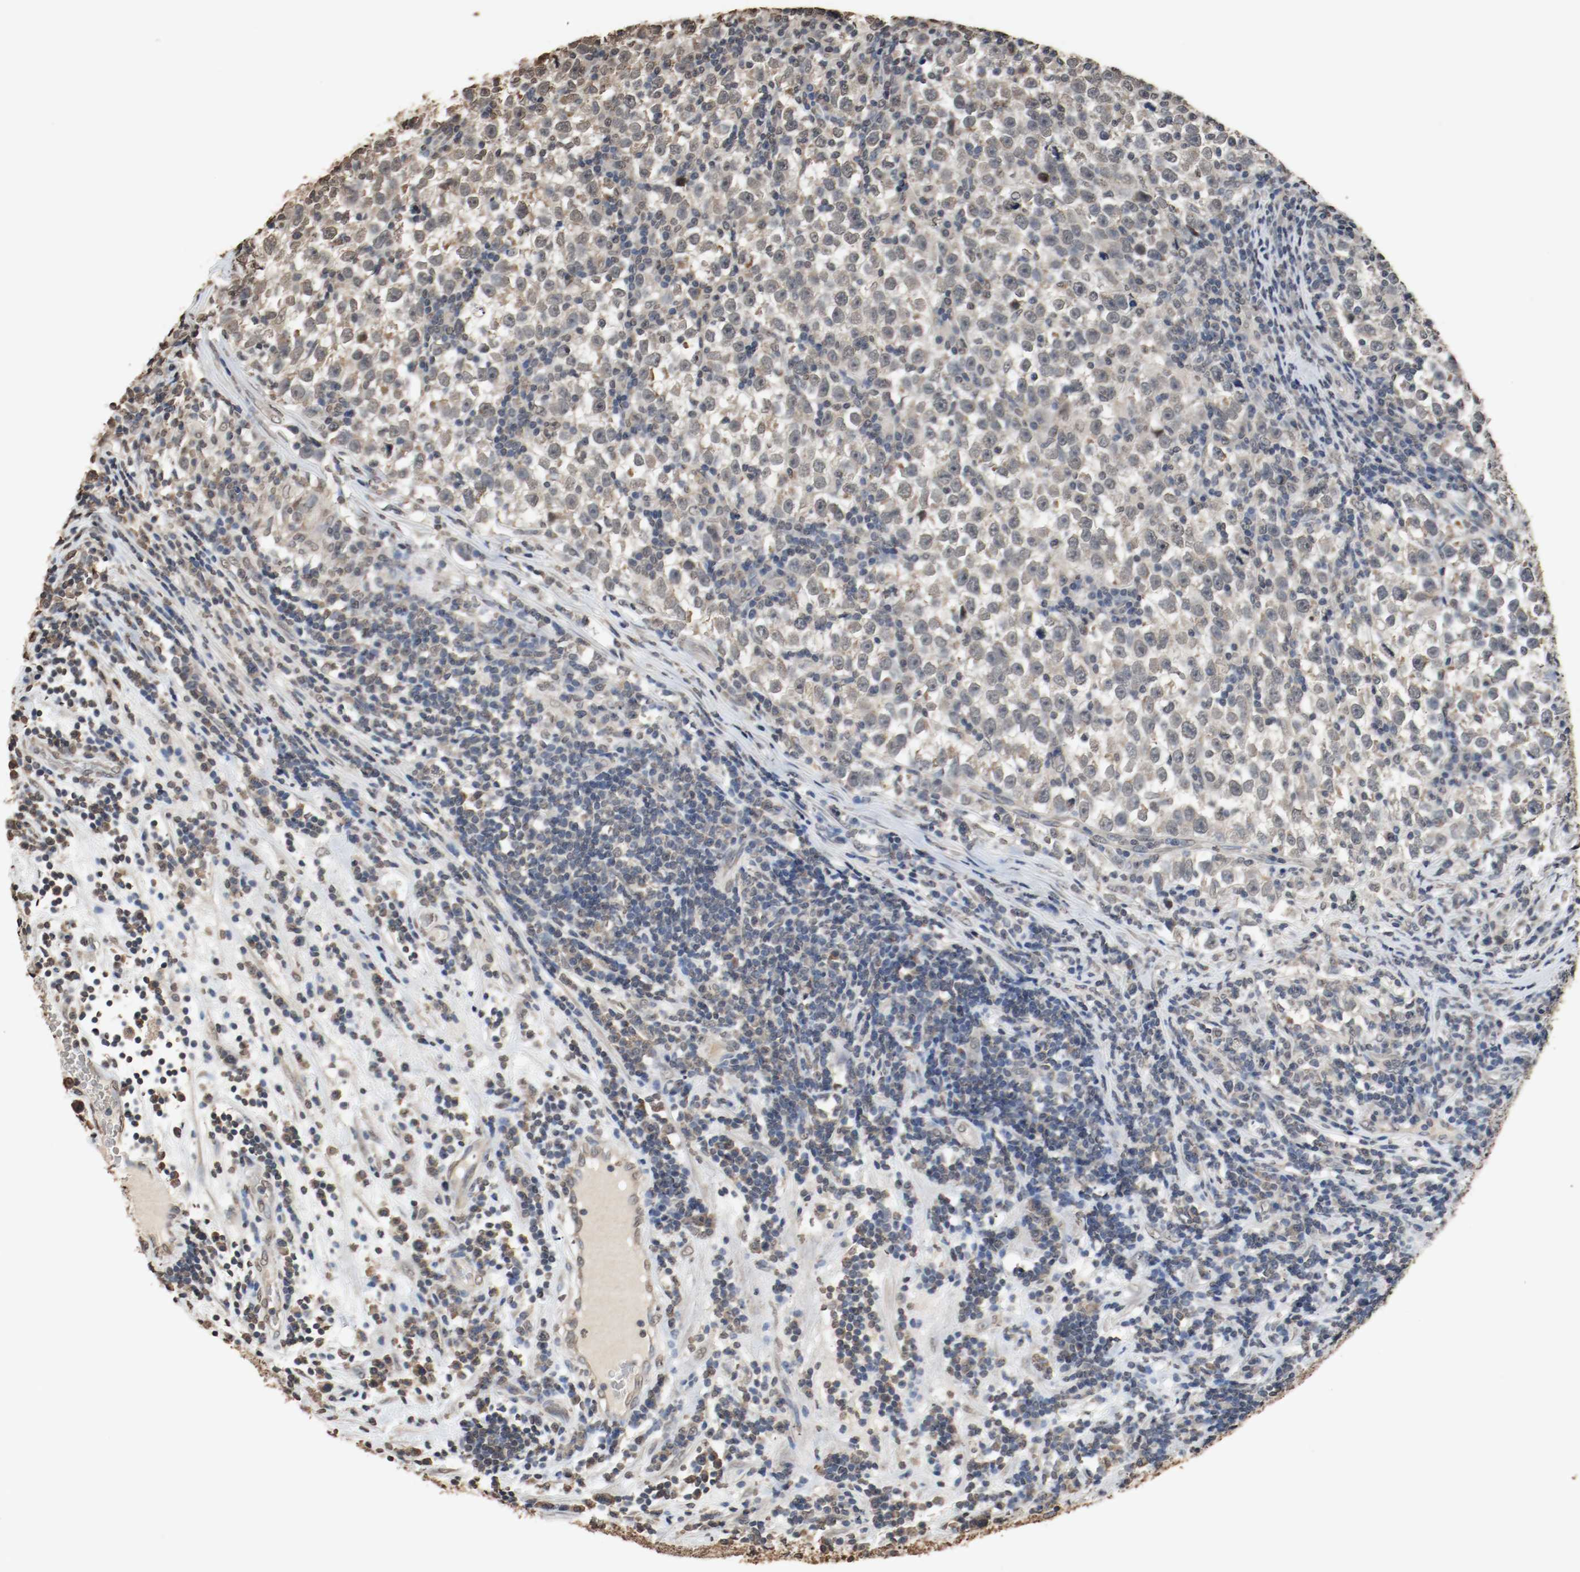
{"staining": {"intensity": "weak", "quantity": "25%-75%", "location": "cytoplasmic/membranous"}, "tissue": "testis cancer", "cell_type": "Tumor cells", "image_type": "cancer", "snomed": [{"axis": "morphology", "description": "Seminoma, NOS"}, {"axis": "topography", "description": "Testis"}], "caption": "Testis cancer stained with immunohistochemistry (IHC) displays weak cytoplasmic/membranous positivity in approximately 25%-75% of tumor cells. Using DAB (brown) and hematoxylin (blue) stains, captured at high magnification using brightfield microscopy.", "gene": "RTN4", "patient": {"sex": "male", "age": 43}}